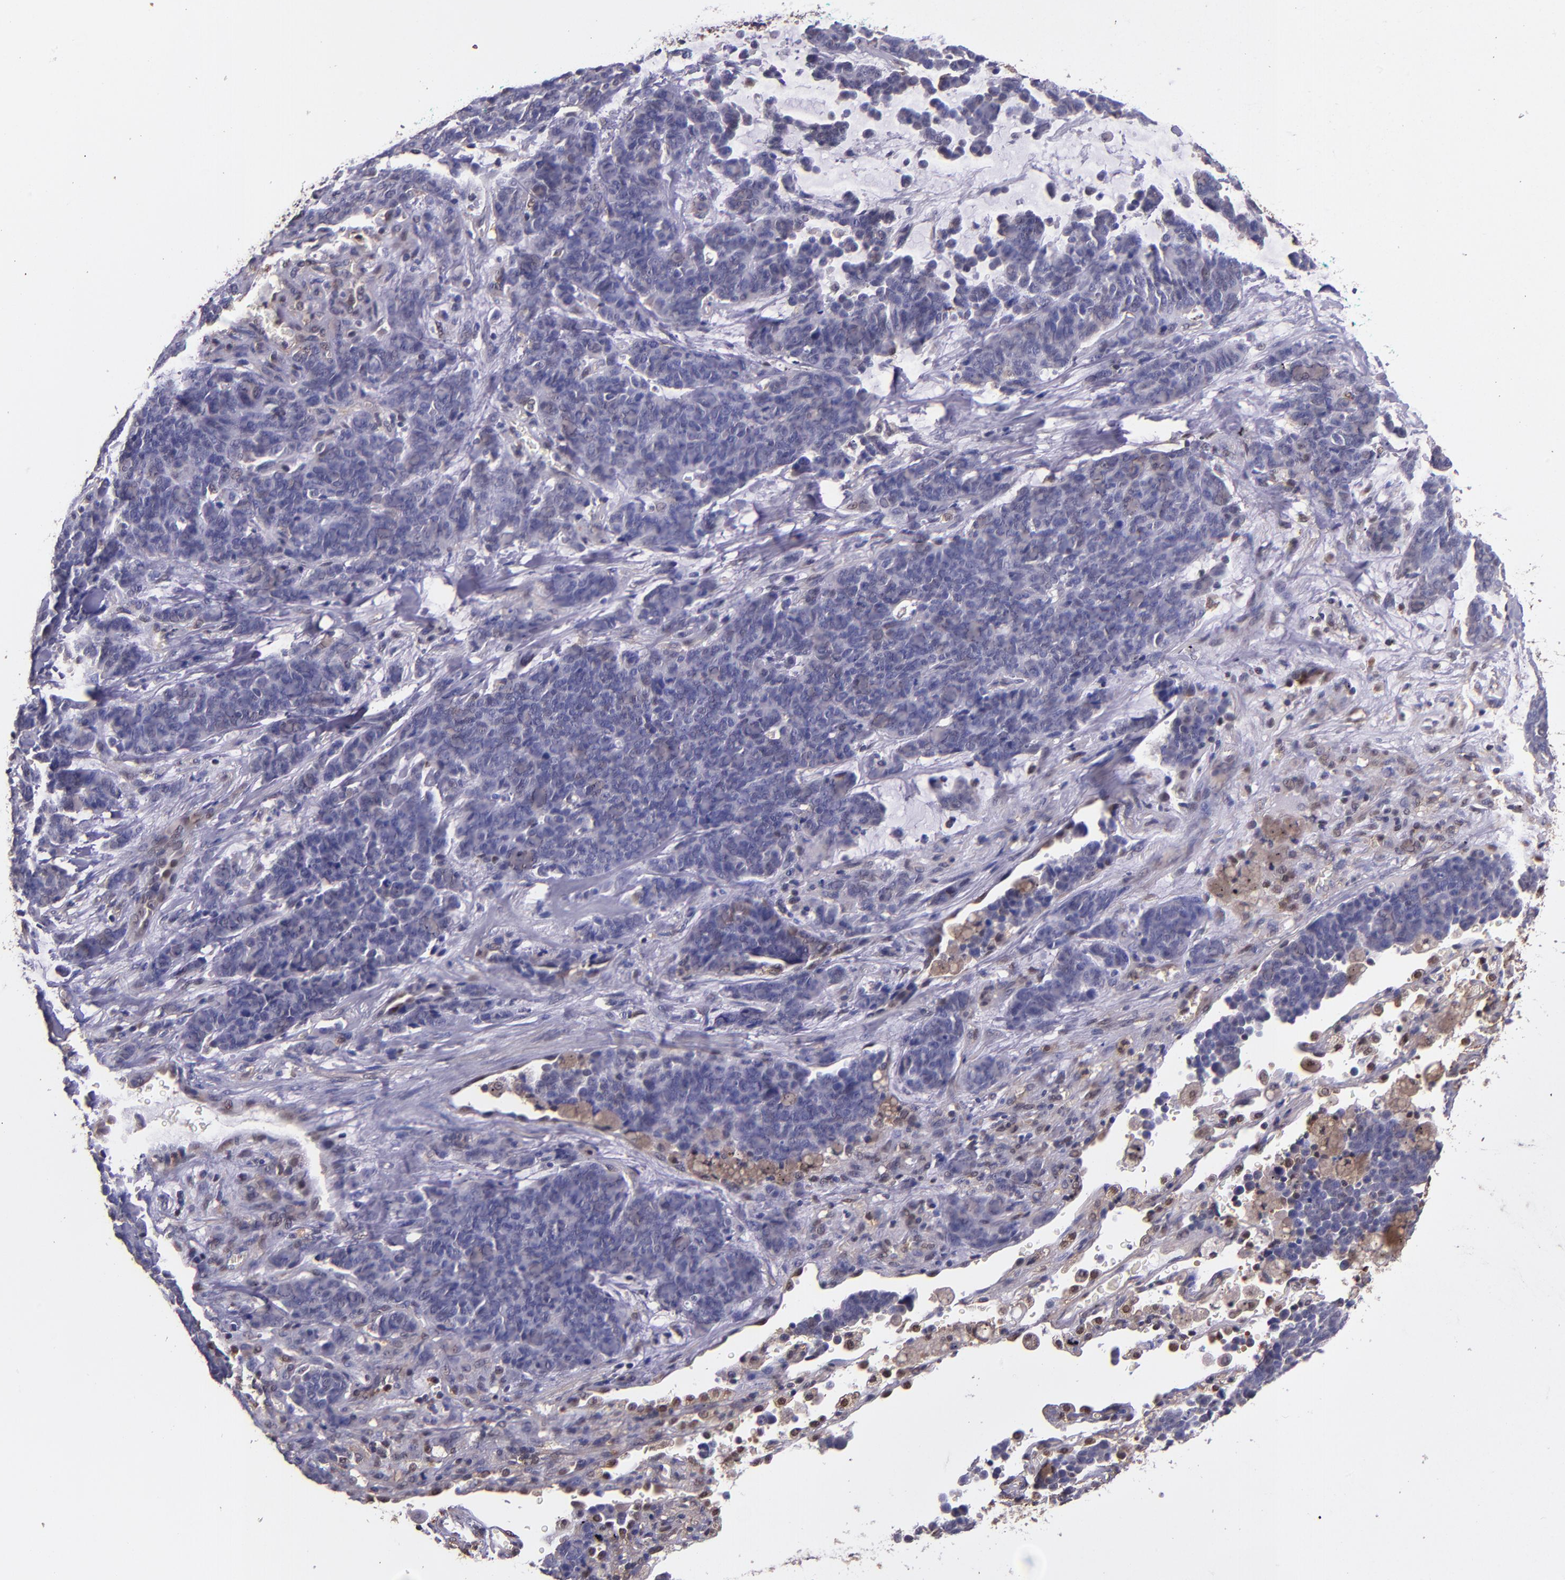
{"staining": {"intensity": "weak", "quantity": "<25%", "location": "cytoplasmic/membranous"}, "tissue": "lung cancer", "cell_type": "Tumor cells", "image_type": "cancer", "snomed": [{"axis": "morphology", "description": "Neoplasm, malignant, NOS"}, {"axis": "topography", "description": "Lung"}], "caption": "This is a photomicrograph of immunohistochemistry (IHC) staining of lung cancer, which shows no positivity in tumor cells.", "gene": "STAT6", "patient": {"sex": "female", "age": 58}}